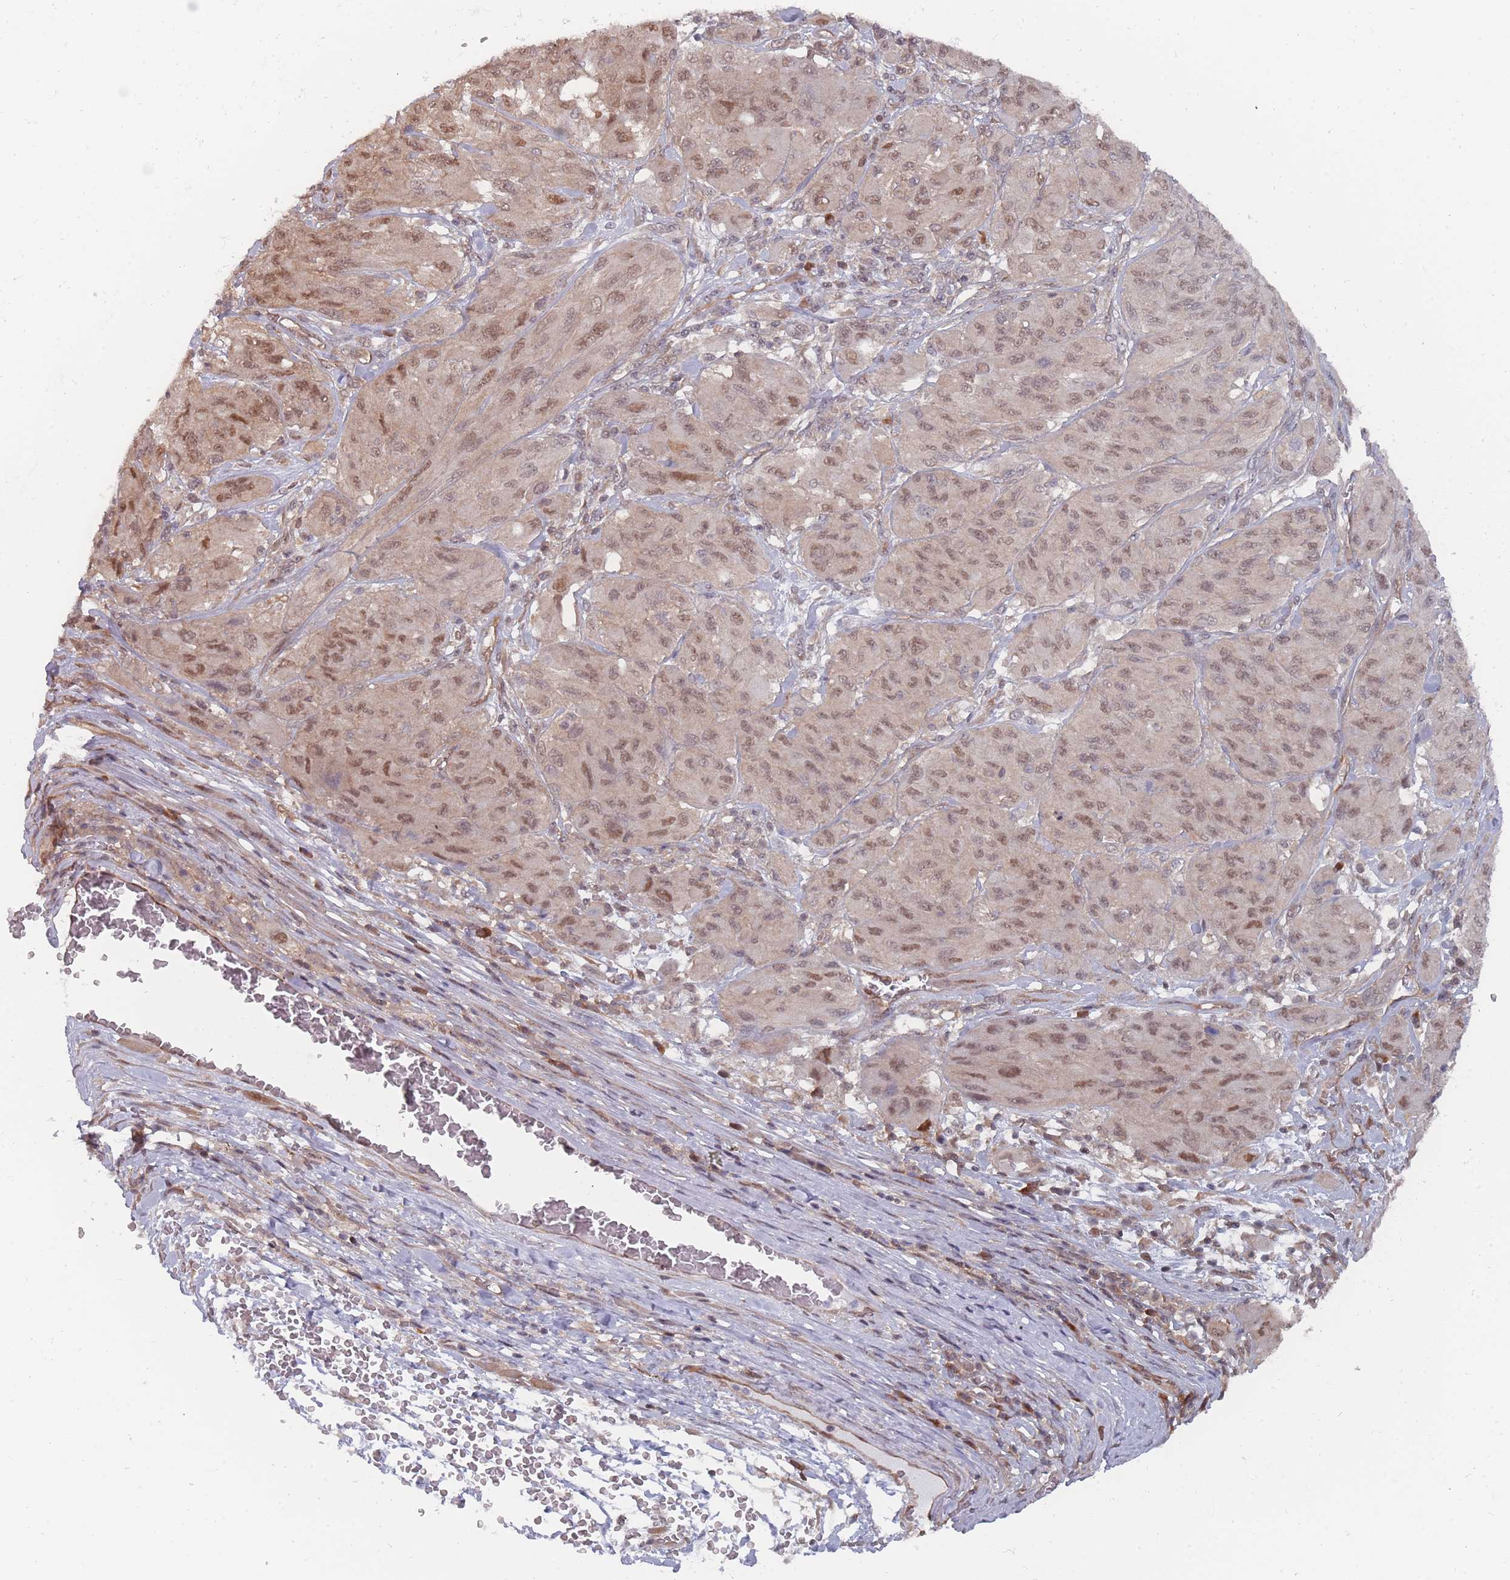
{"staining": {"intensity": "moderate", "quantity": ">75%", "location": "nuclear"}, "tissue": "melanoma", "cell_type": "Tumor cells", "image_type": "cancer", "snomed": [{"axis": "morphology", "description": "Malignant melanoma, NOS"}, {"axis": "topography", "description": "Skin"}], "caption": "There is medium levels of moderate nuclear positivity in tumor cells of melanoma, as demonstrated by immunohistochemical staining (brown color).", "gene": "NKD1", "patient": {"sex": "female", "age": 91}}